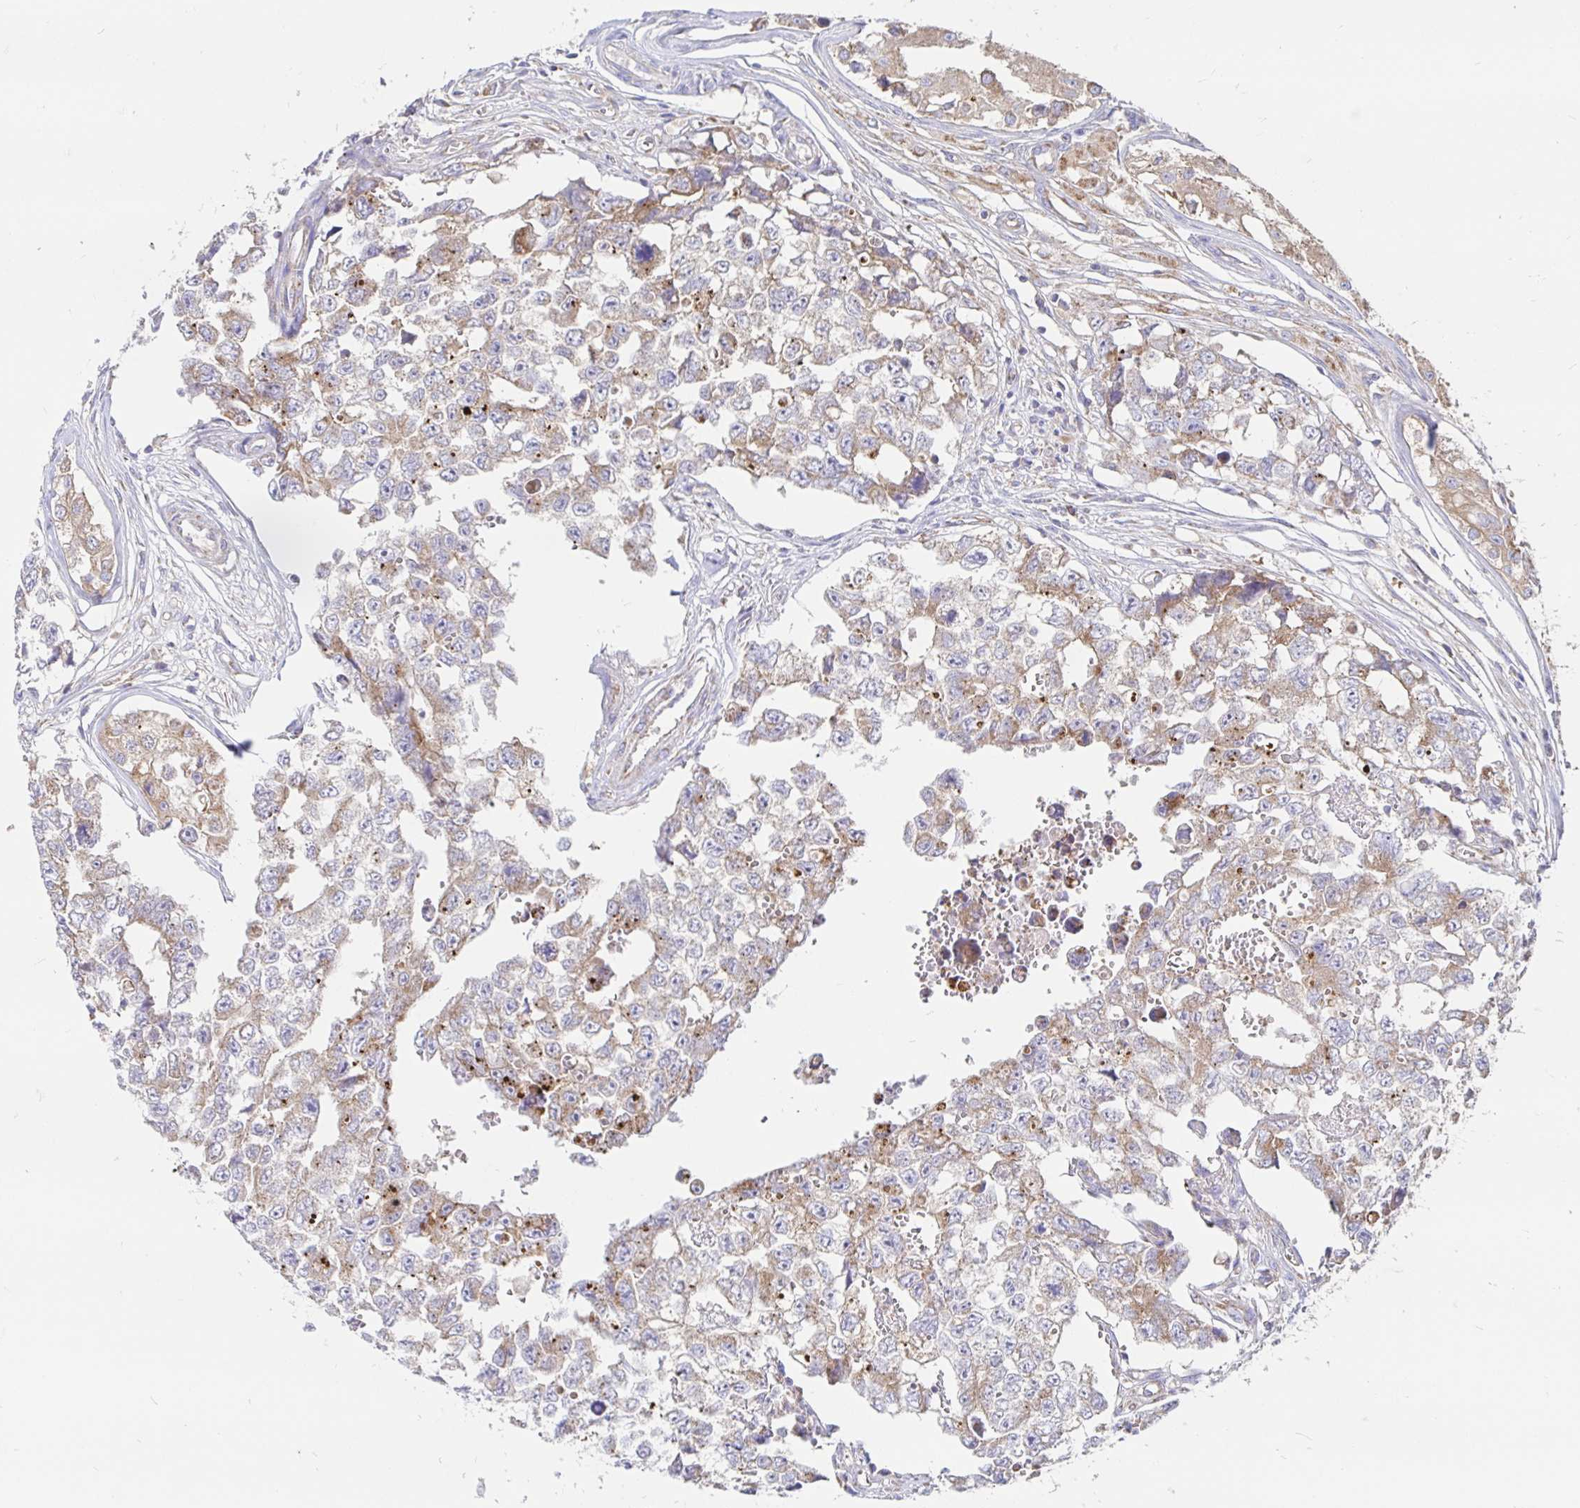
{"staining": {"intensity": "weak", "quantity": ">75%", "location": "cytoplasmic/membranous"}, "tissue": "testis cancer", "cell_type": "Tumor cells", "image_type": "cancer", "snomed": [{"axis": "morphology", "description": "Carcinoma, Embryonal, NOS"}, {"axis": "topography", "description": "Testis"}], "caption": "Weak cytoplasmic/membranous protein positivity is identified in about >75% of tumor cells in testis cancer.", "gene": "PRDX3", "patient": {"sex": "male", "age": 18}}